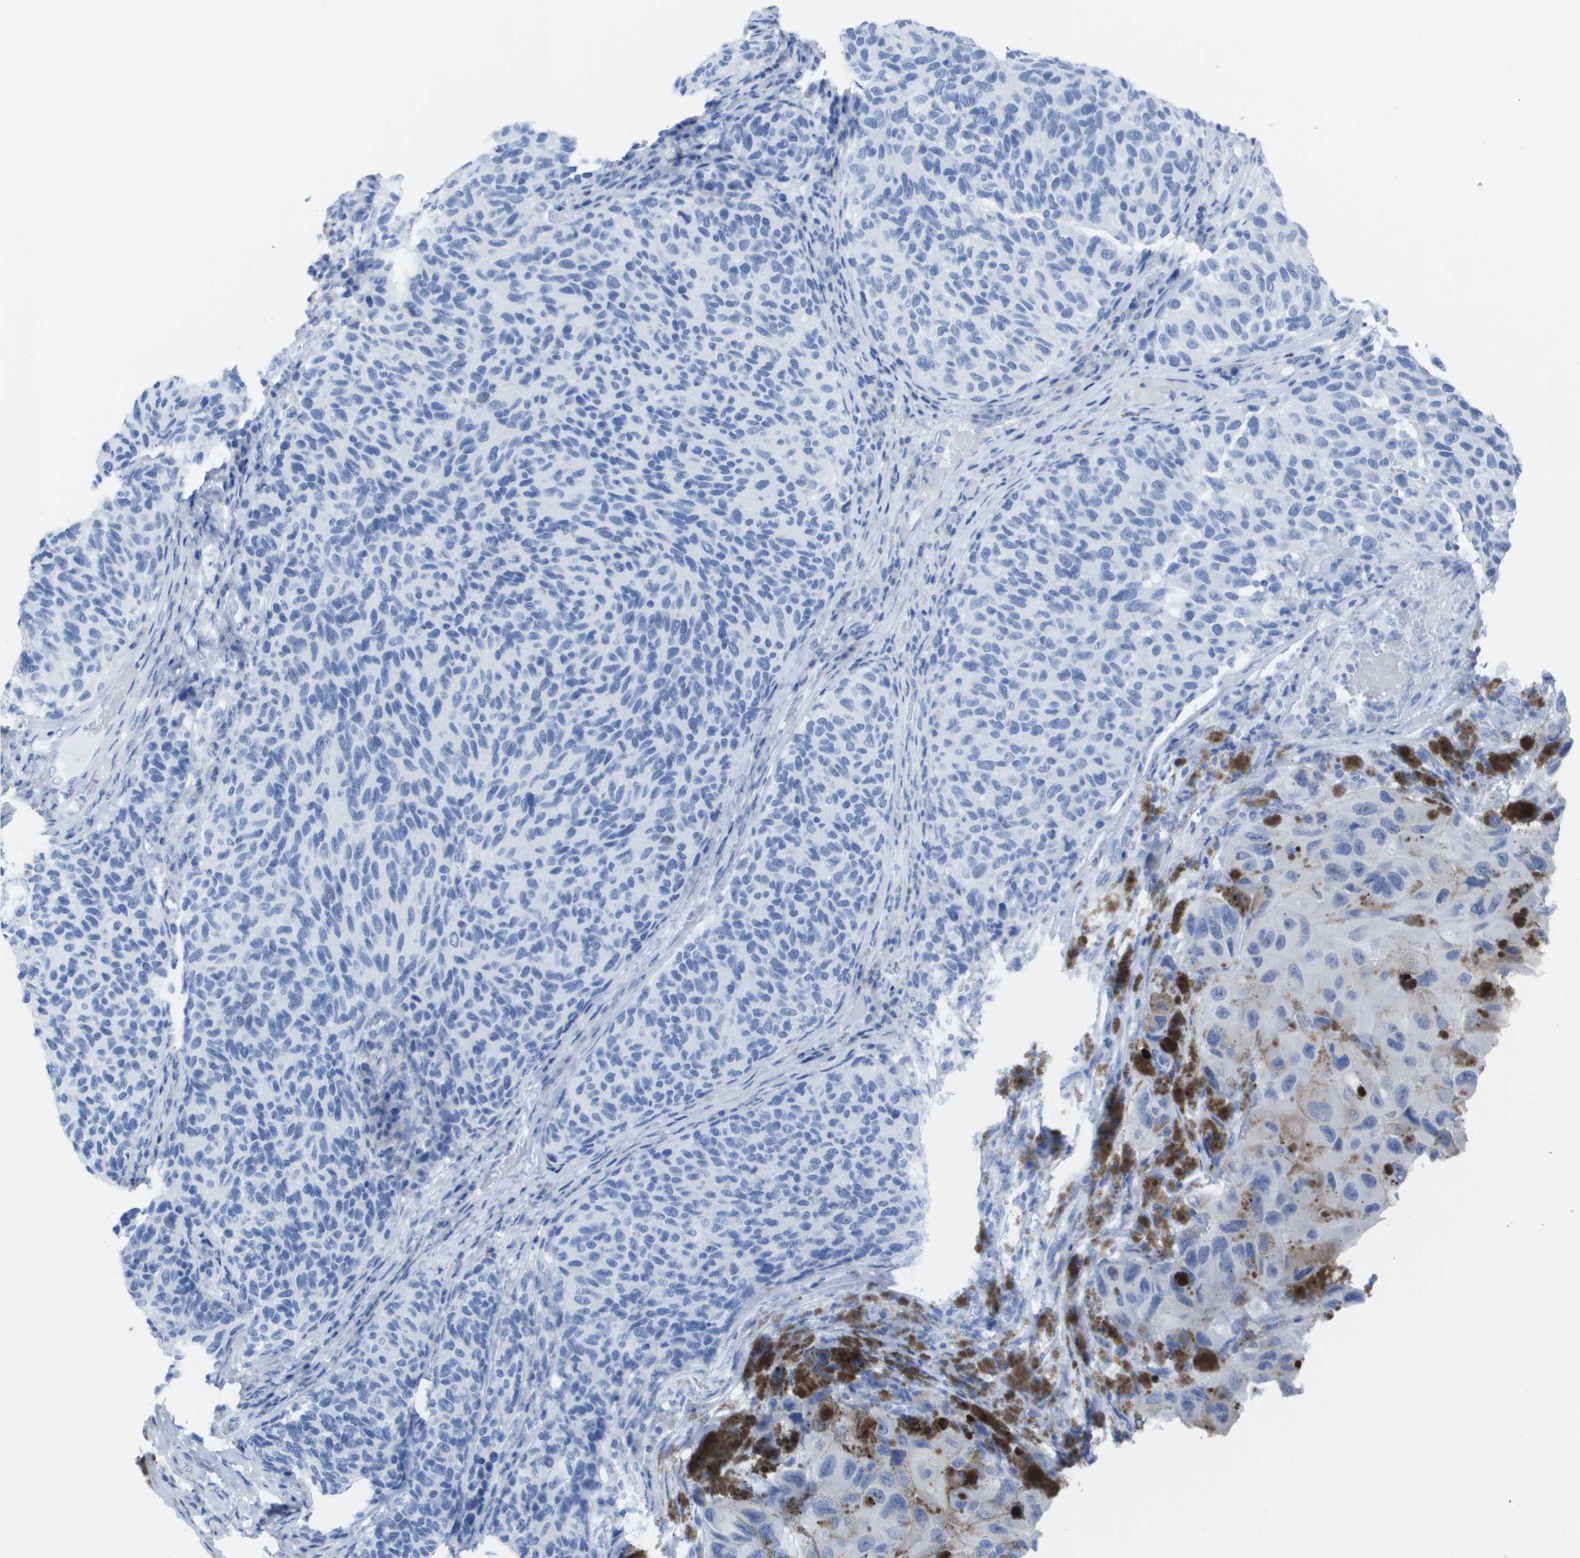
{"staining": {"intensity": "negative", "quantity": "none", "location": "none"}, "tissue": "melanoma", "cell_type": "Tumor cells", "image_type": "cancer", "snomed": [{"axis": "morphology", "description": "Malignant melanoma, NOS"}, {"axis": "topography", "description": "Skin"}], "caption": "Melanoma was stained to show a protein in brown. There is no significant positivity in tumor cells. (DAB IHC visualized using brightfield microscopy, high magnification).", "gene": "KCNA3", "patient": {"sex": "female", "age": 73}}